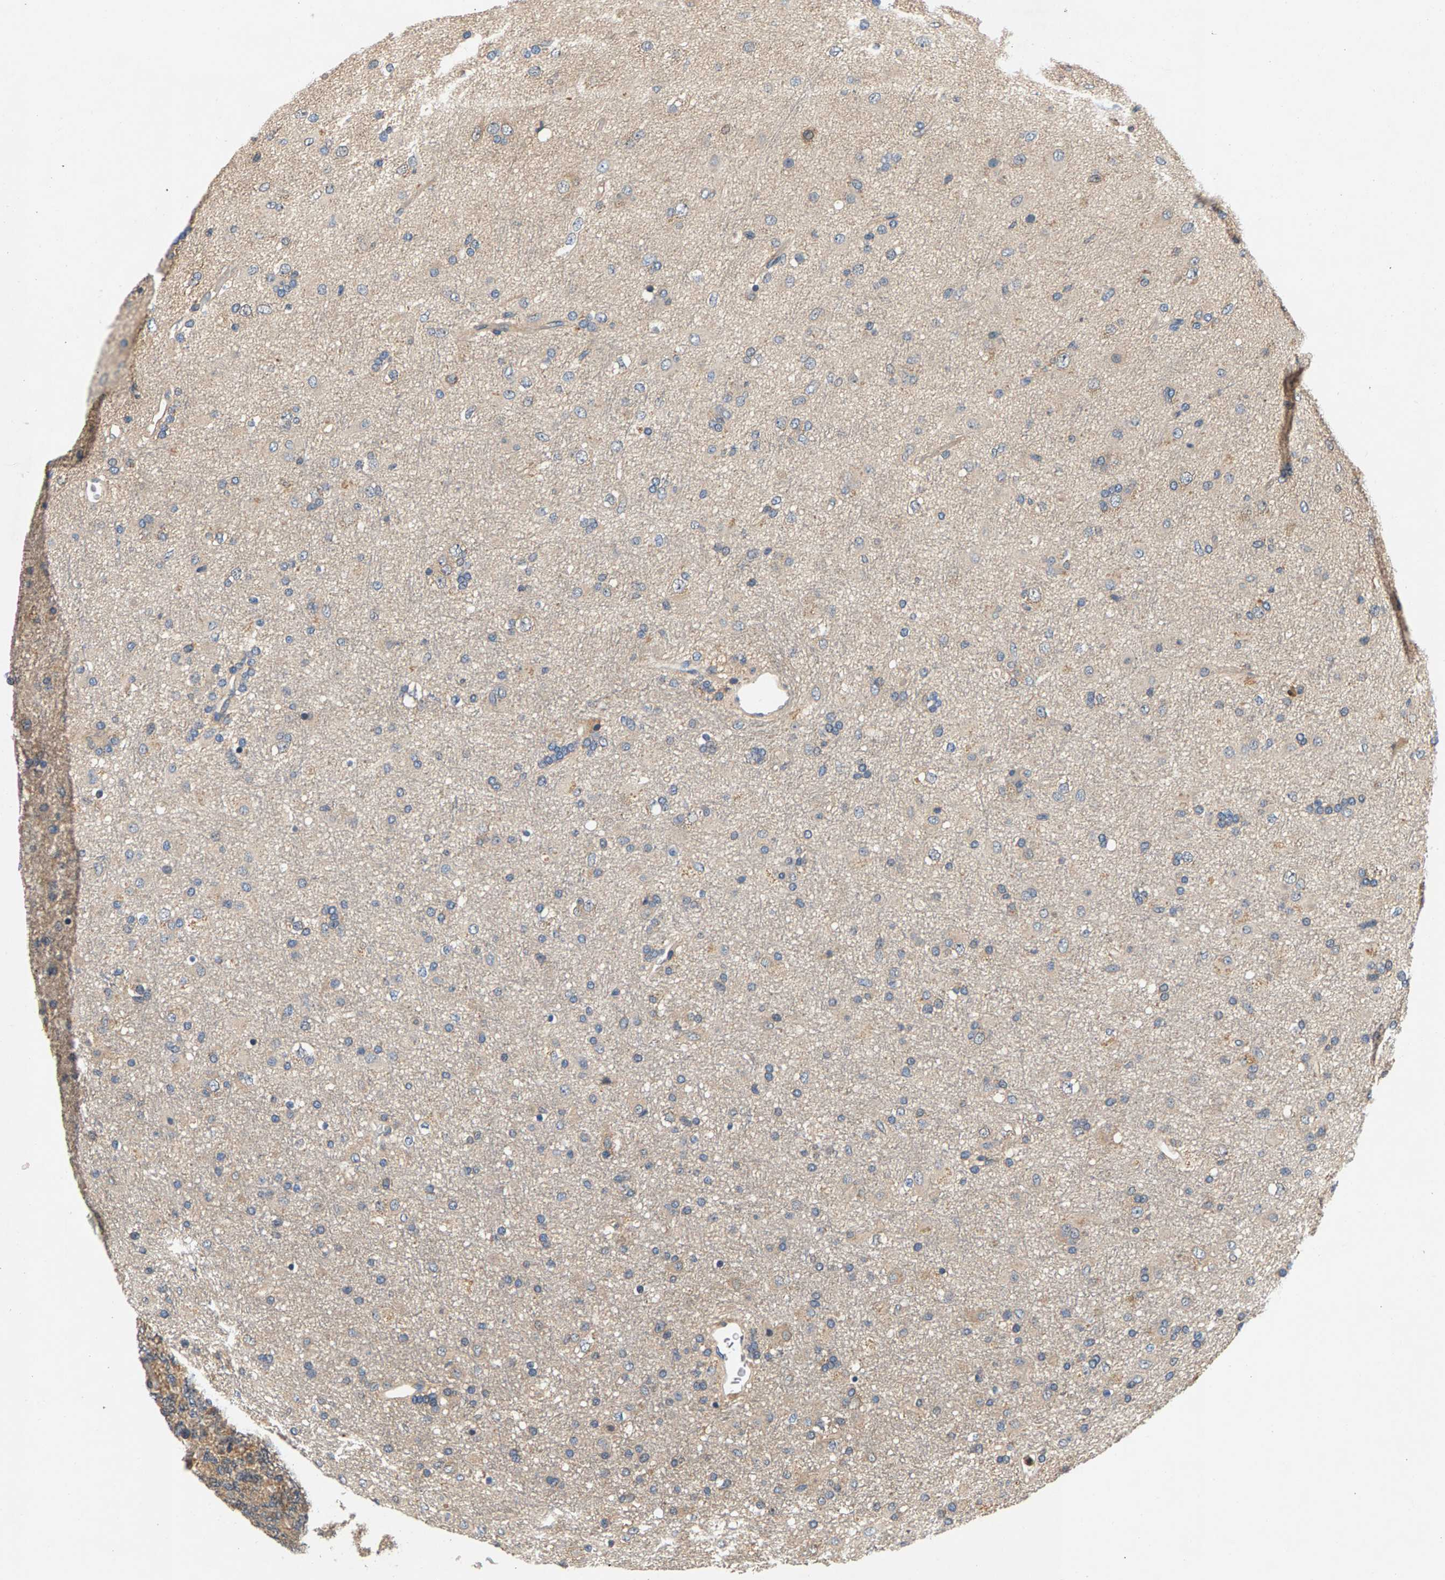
{"staining": {"intensity": "weak", "quantity": "<25%", "location": "cytoplasmic/membranous"}, "tissue": "glioma", "cell_type": "Tumor cells", "image_type": "cancer", "snomed": [{"axis": "morphology", "description": "Glioma, malignant, Low grade"}, {"axis": "topography", "description": "Brain"}], "caption": "An immunohistochemistry (IHC) photomicrograph of glioma is shown. There is no staining in tumor cells of glioma. Nuclei are stained in blue.", "gene": "FAM78A", "patient": {"sex": "male", "age": 65}}